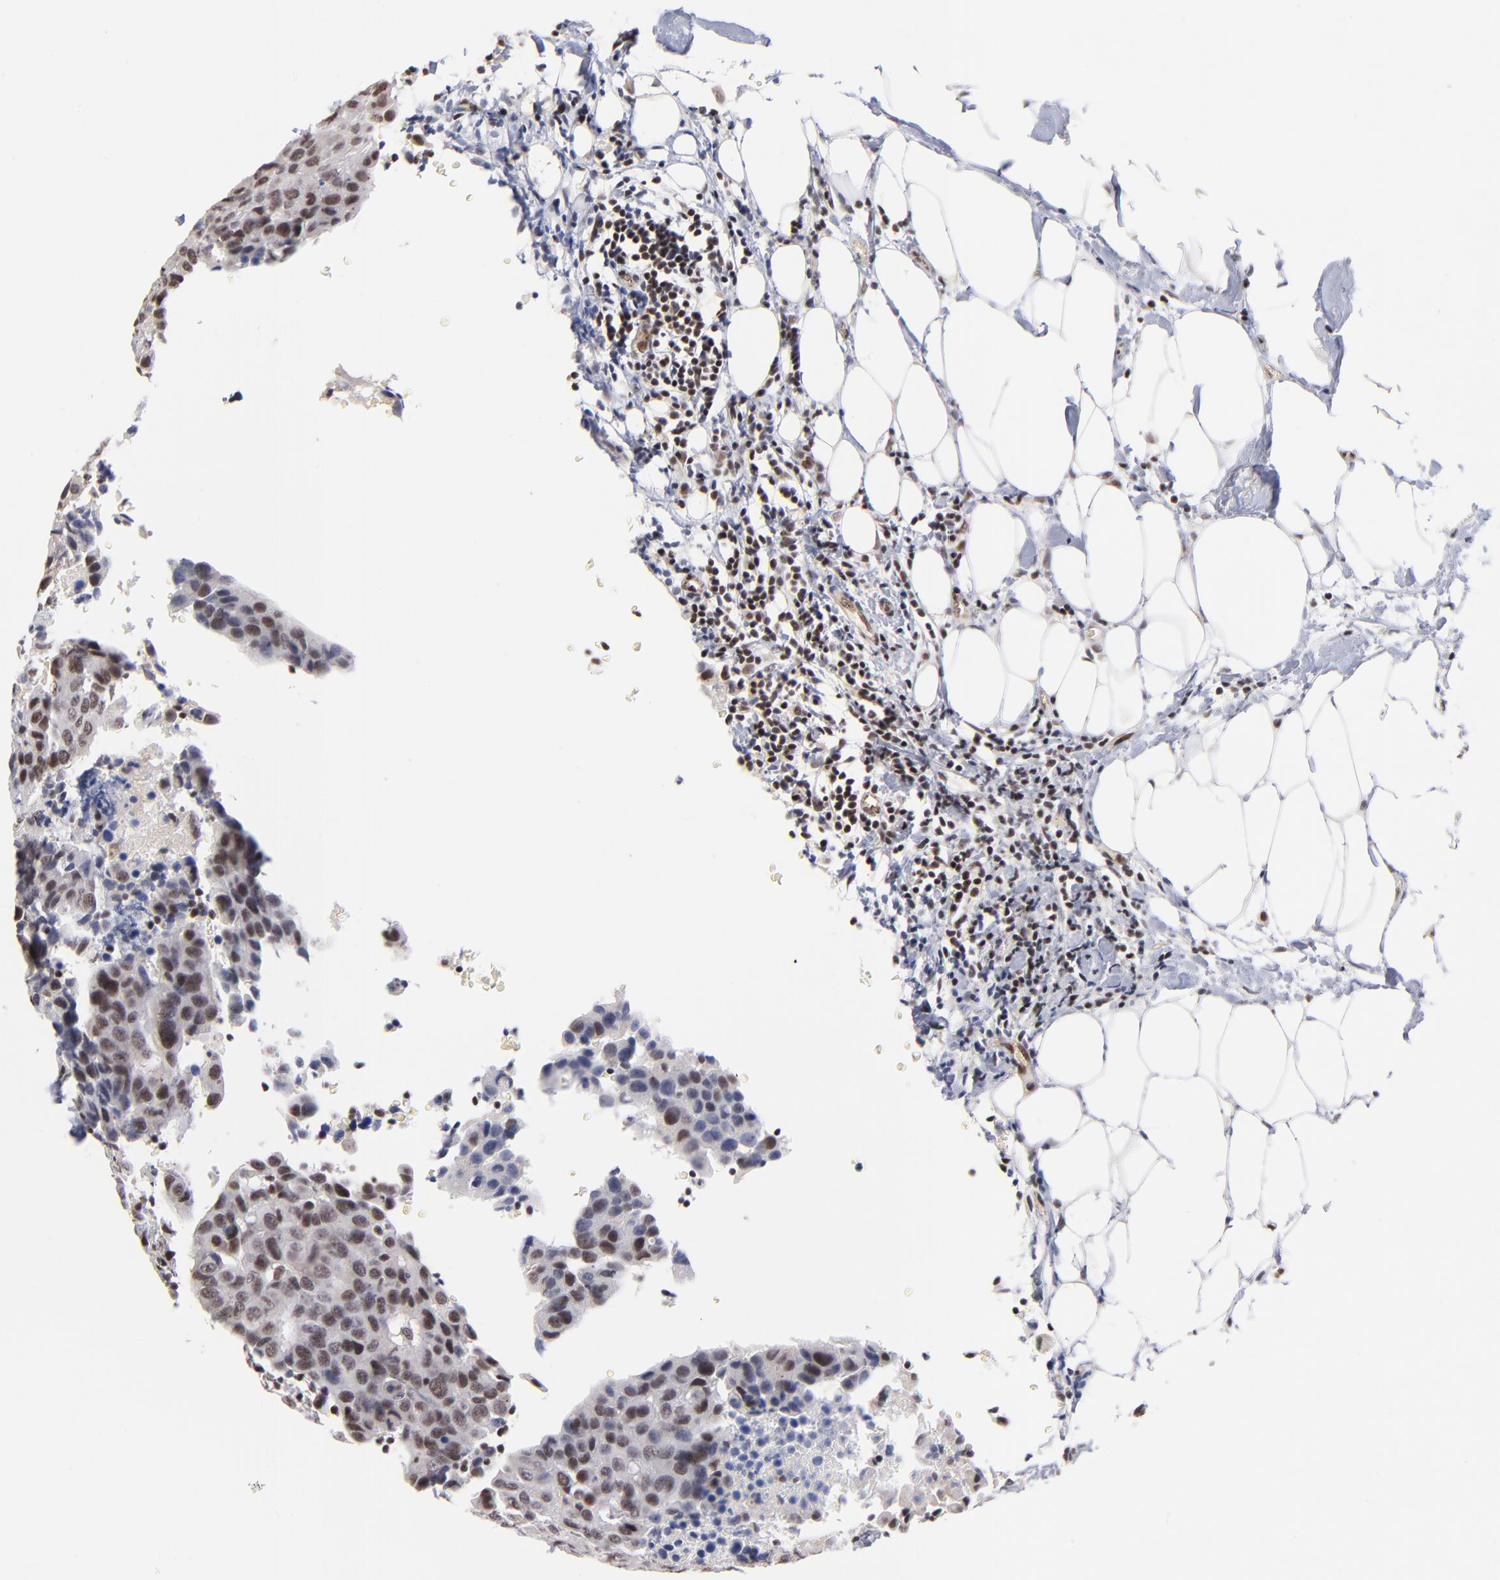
{"staining": {"intensity": "moderate", "quantity": "25%-75%", "location": "nuclear"}, "tissue": "breast cancer", "cell_type": "Tumor cells", "image_type": "cancer", "snomed": [{"axis": "morphology", "description": "Duct carcinoma"}, {"axis": "topography", "description": "Breast"}], "caption": "Breast cancer tissue demonstrates moderate nuclear positivity in about 25%-75% of tumor cells, visualized by immunohistochemistry. Using DAB (3,3'-diaminobenzidine) (brown) and hematoxylin (blue) stains, captured at high magnification using brightfield microscopy.", "gene": "GABPA", "patient": {"sex": "female", "age": 54}}